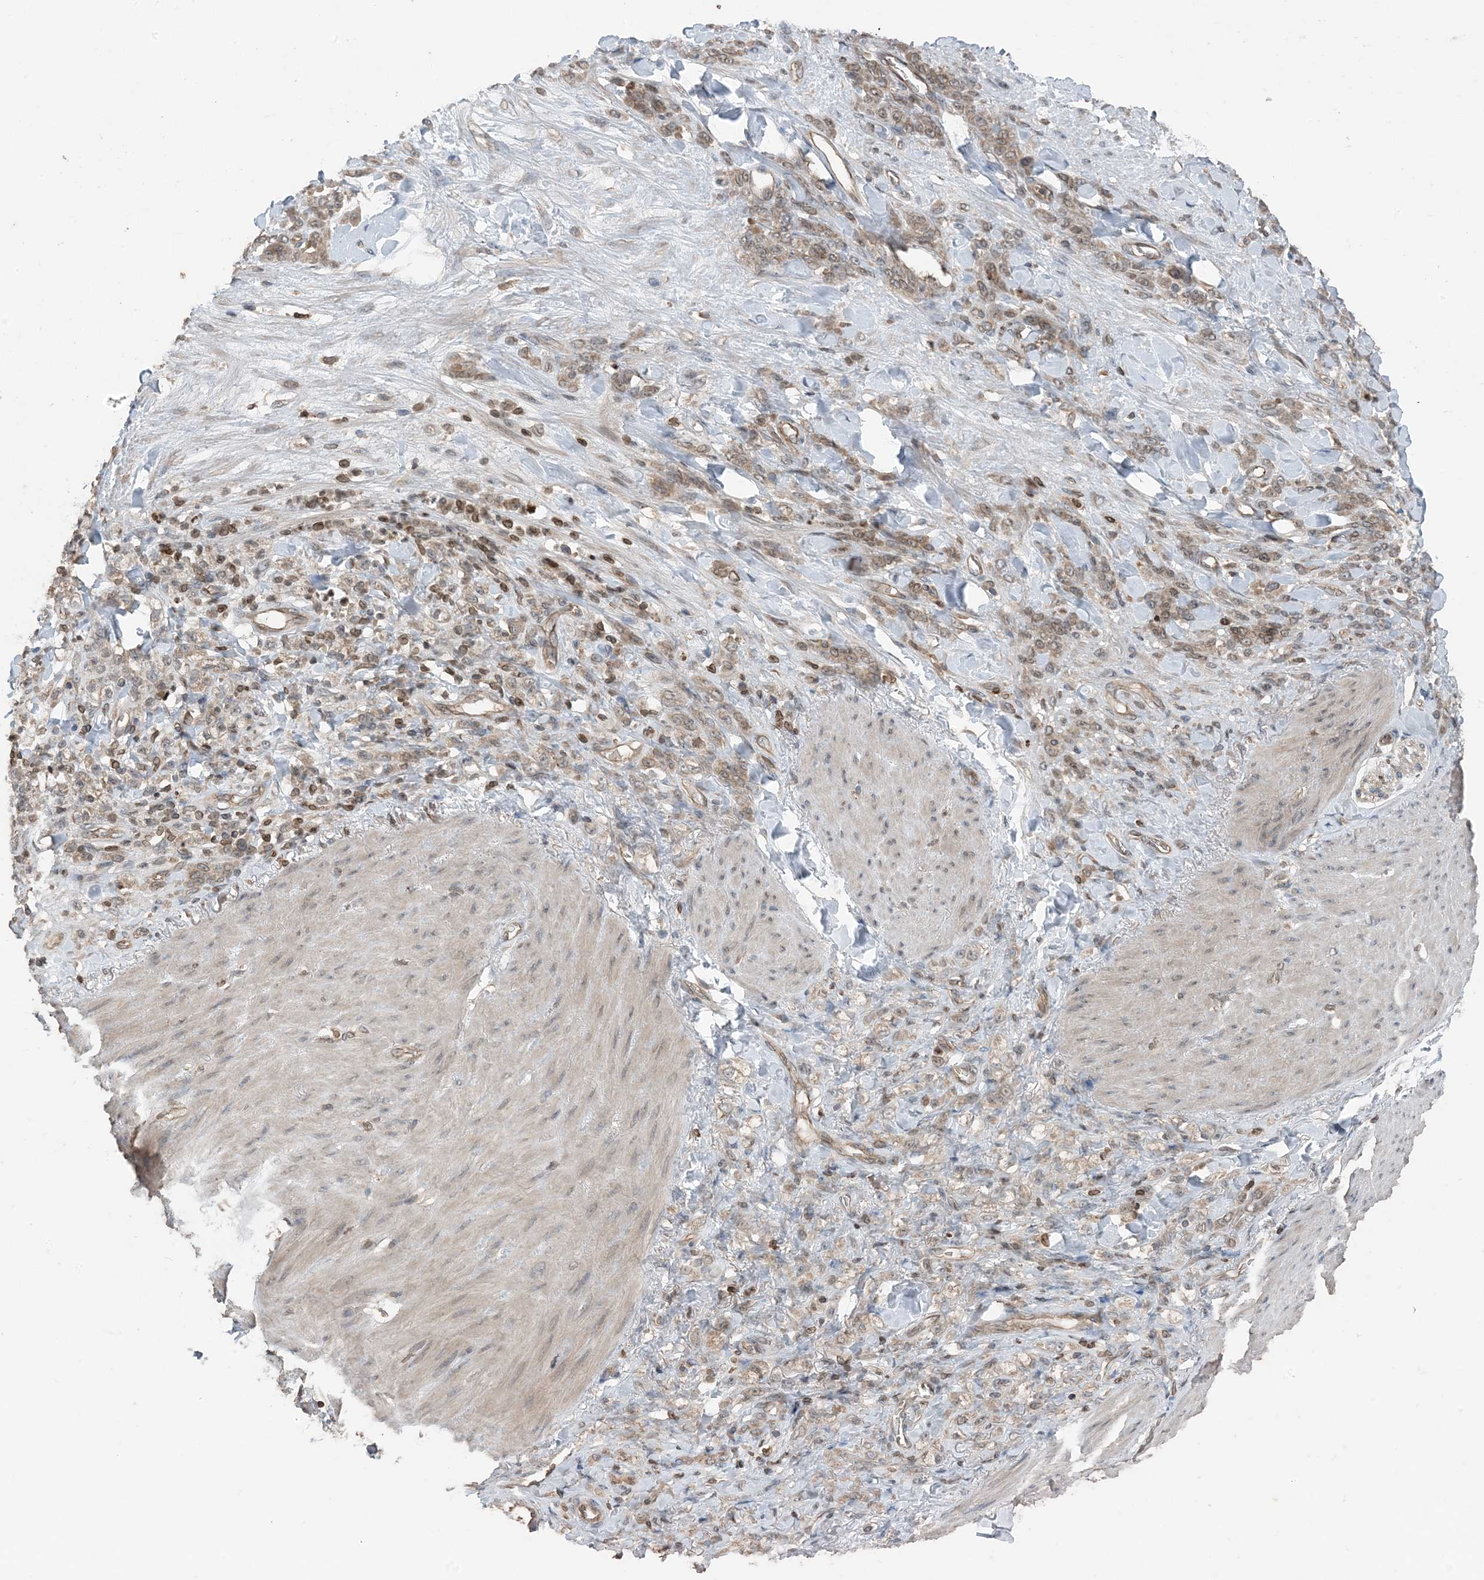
{"staining": {"intensity": "weak", "quantity": ">75%", "location": "cytoplasmic/membranous,nuclear"}, "tissue": "stomach cancer", "cell_type": "Tumor cells", "image_type": "cancer", "snomed": [{"axis": "morphology", "description": "Normal tissue, NOS"}, {"axis": "morphology", "description": "Adenocarcinoma, NOS"}, {"axis": "topography", "description": "Stomach"}], "caption": "A micrograph of human stomach cancer stained for a protein exhibits weak cytoplasmic/membranous and nuclear brown staining in tumor cells.", "gene": "ZFAND2B", "patient": {"sex": "male", "age": 82}}